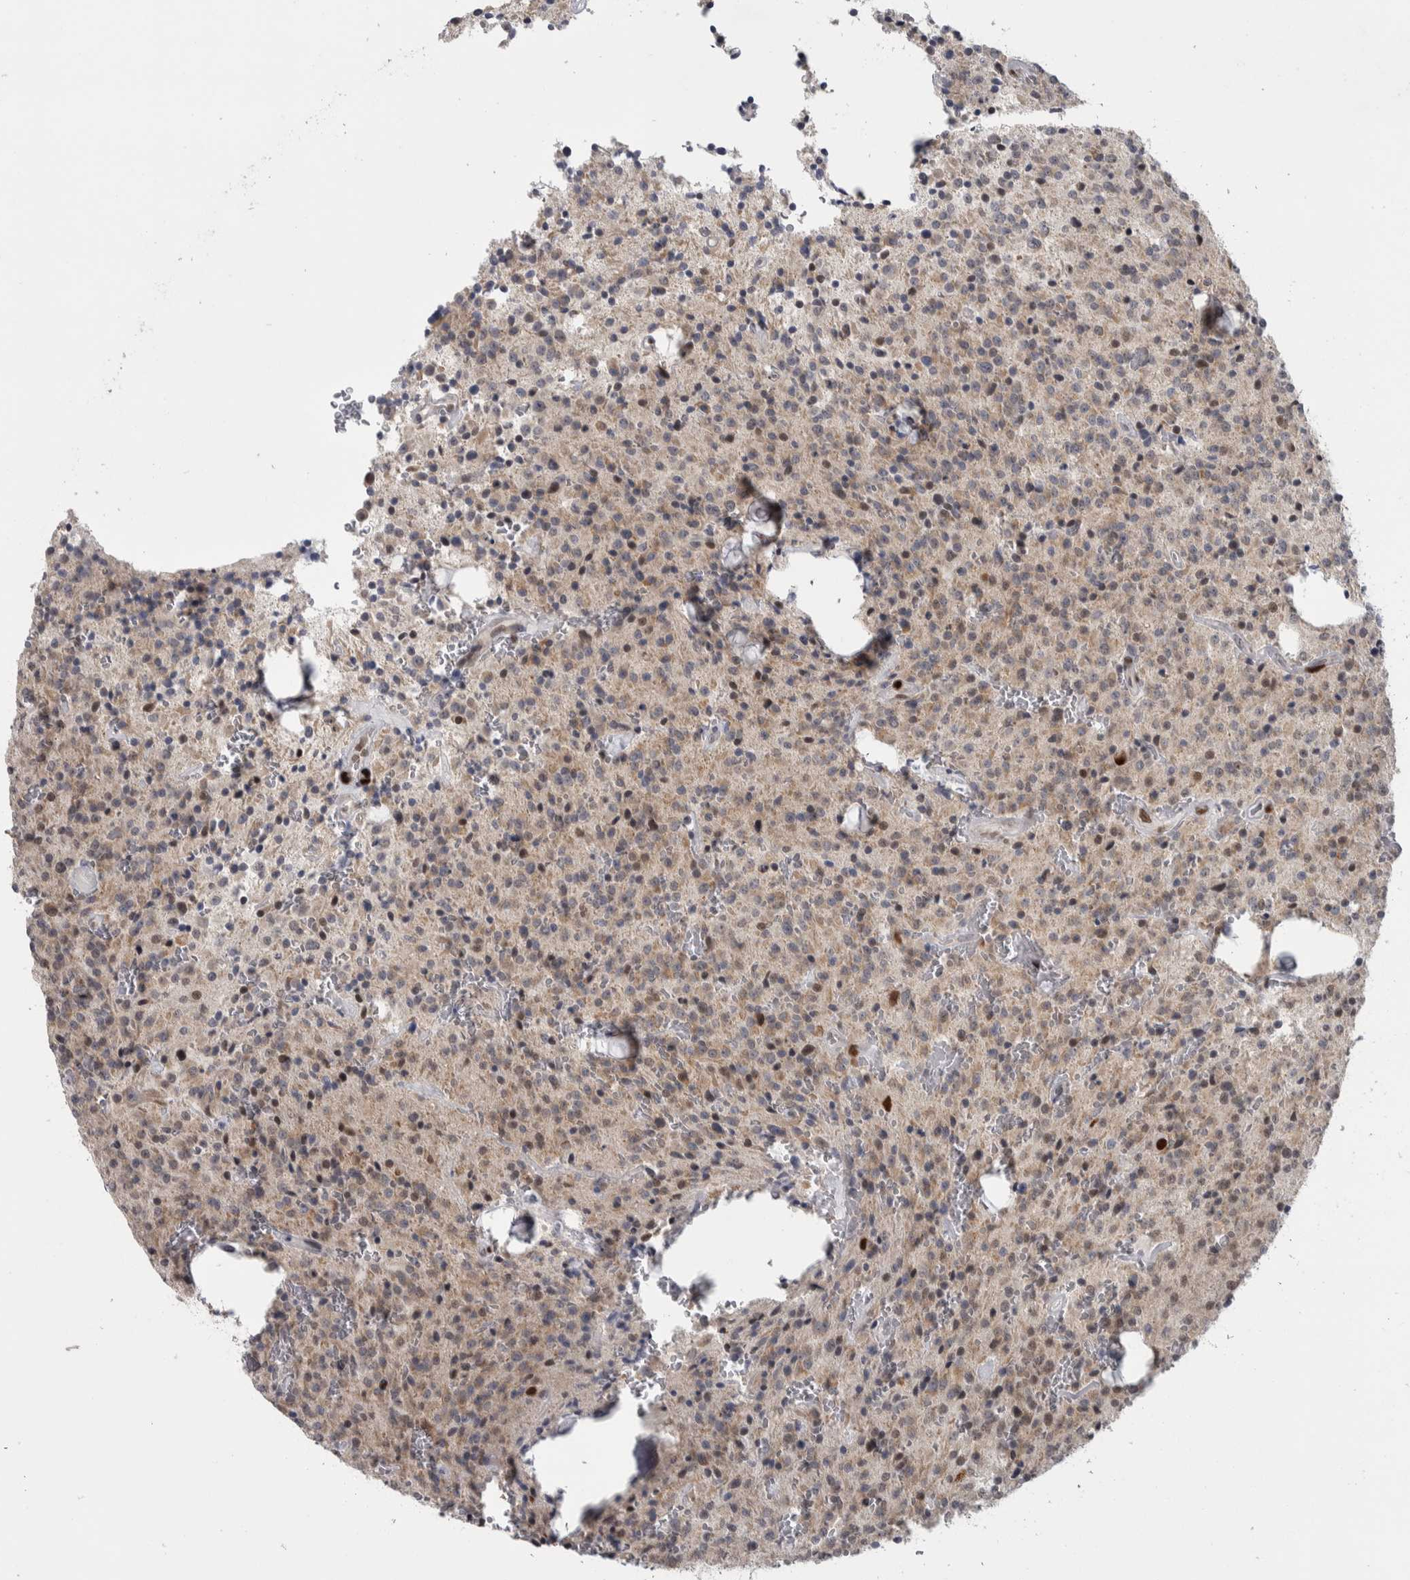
{"staining": {"intensity": "strong", "quantity": "<25%", "location": "cytoplasmic/membranous,nuclear"}, "tissue": "glioma", "cell_type": "Tumor cells", "image_type": "cancer", "snomed": [{"axis": "morphology", "description": "Glioma, malignant, Low grade"}, {"axis": "topography", "description": "Brain"}], "caption": "Immunohistochemistry histopathology image of neoplastic tissue: malignant glioma (low-grade) stained using IHC exhibits medium levels of strong protein expression localized specifically in the cytoplasmic/membranous and nuclear of tumor cells, appearing as a cytoplasmic/membranous and nuclear brown color.", "gene": "HEXIM2", "patient": {"sex": "male", "age": 58}}